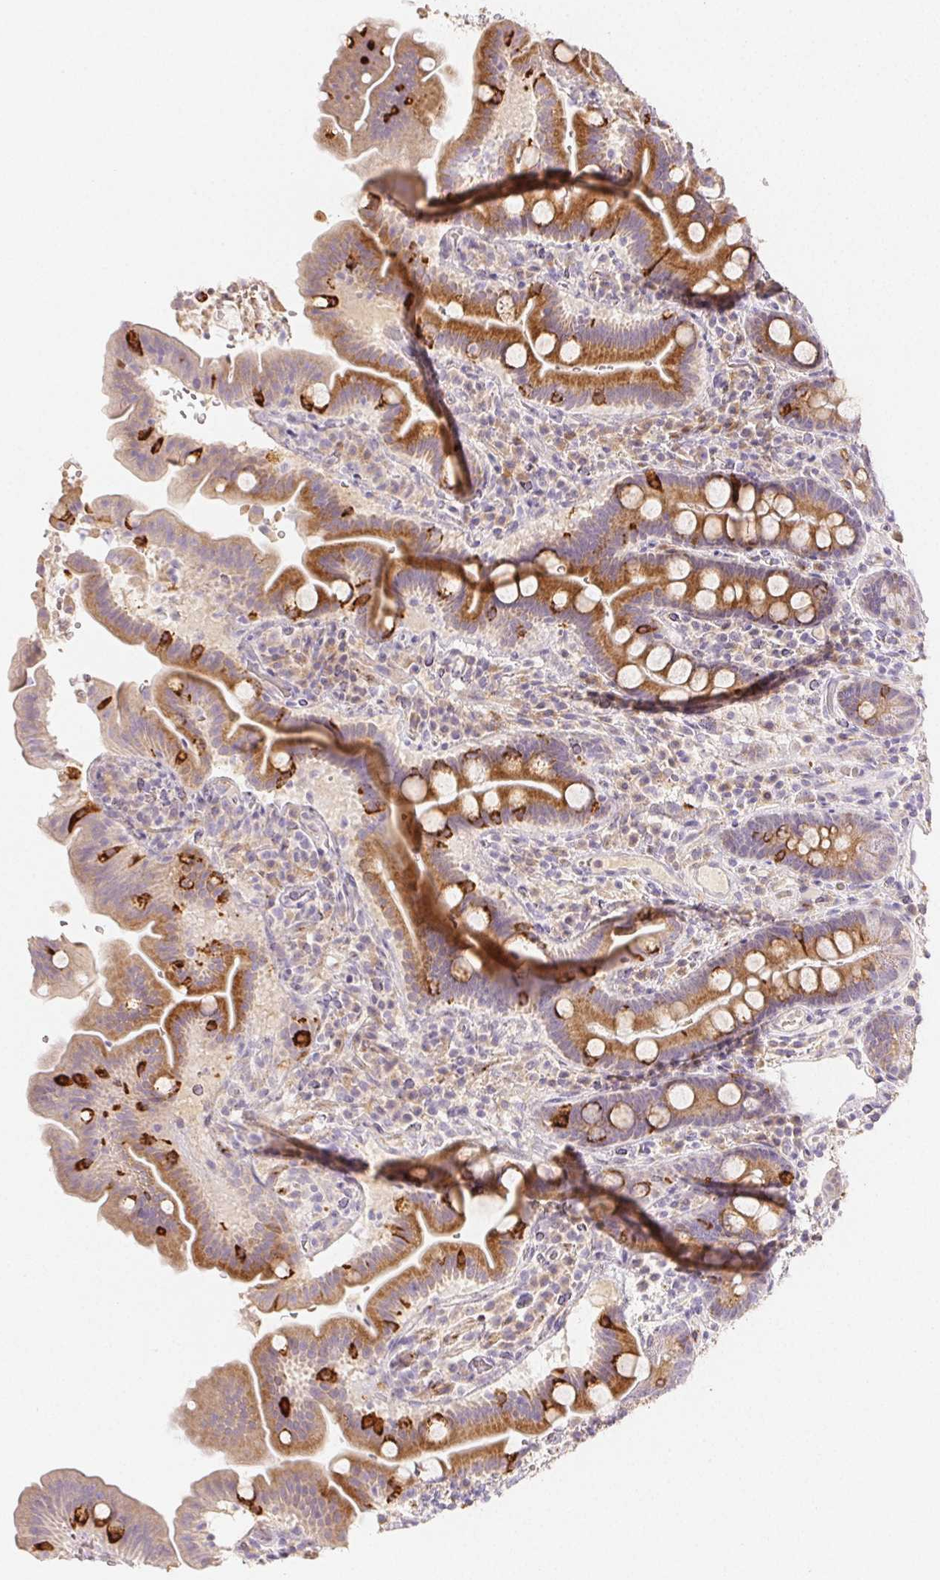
{"staining": {"intensity": "strong", "quantity": "25%-75%", "location": "cytoplasmic/membranous"}, "tissue": "small intestine", "cell_type": "Glandular cells", "image_type": "normal", "snomed": [{"axis": "morphology", "description": "Normal tissue, NOS"}, {"axis": "topography", "description": "Small intestine"}], "caption": "The photomicrograph shows staining of normal small intestine, revealing strong cytoplasmic/membranous protein staining (brown color) within glandular cells. (IHC, brightfield microscopy, high magnification).", "gene": "ACVR1B", "patient": {"sex": "male", "age": 26}}